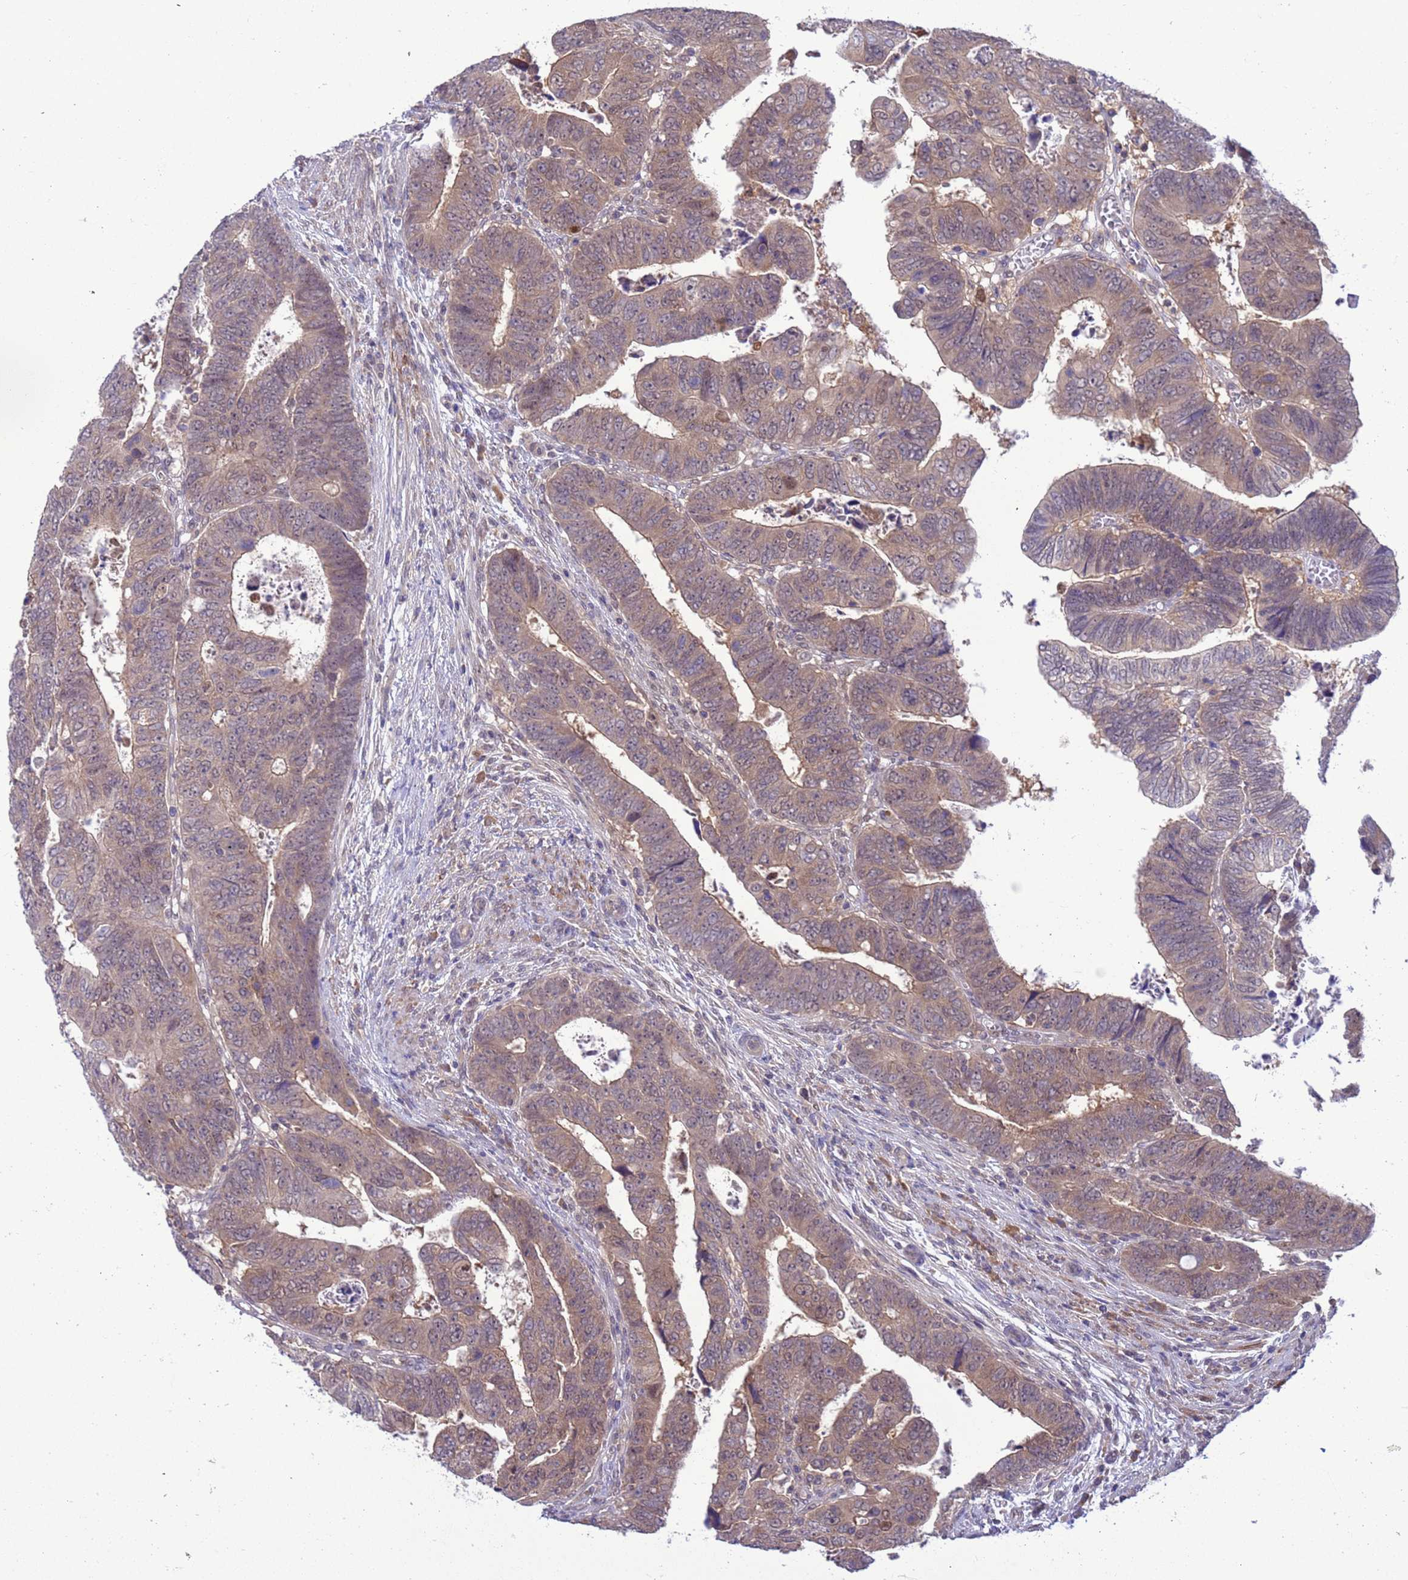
{"staining": {"intensity": "weak", "quantity": ">75%", "location": "cytoplasmic/membranous,nuclear"}, "tissue": "colorectal cancer", "cell_type": "Tumor cells", "image_type": "cancer", "snomed": [{"axis": "morphology", "description": "Normal tissue, NOS"}, {"axis": "morphology", "description": "Adenocarcinoma, NOS"}, {"axis": "topography", "description": "Rectum"}], "caption": "Adenocarcinoma (colorectal) stained with a brown dye demonstrates weak cytoplasmic/membranous and nuclear positive staining in about >75% of tumor cells.", "gene": "ZNF461", "patient": {"sex": "female", "age": 65}}